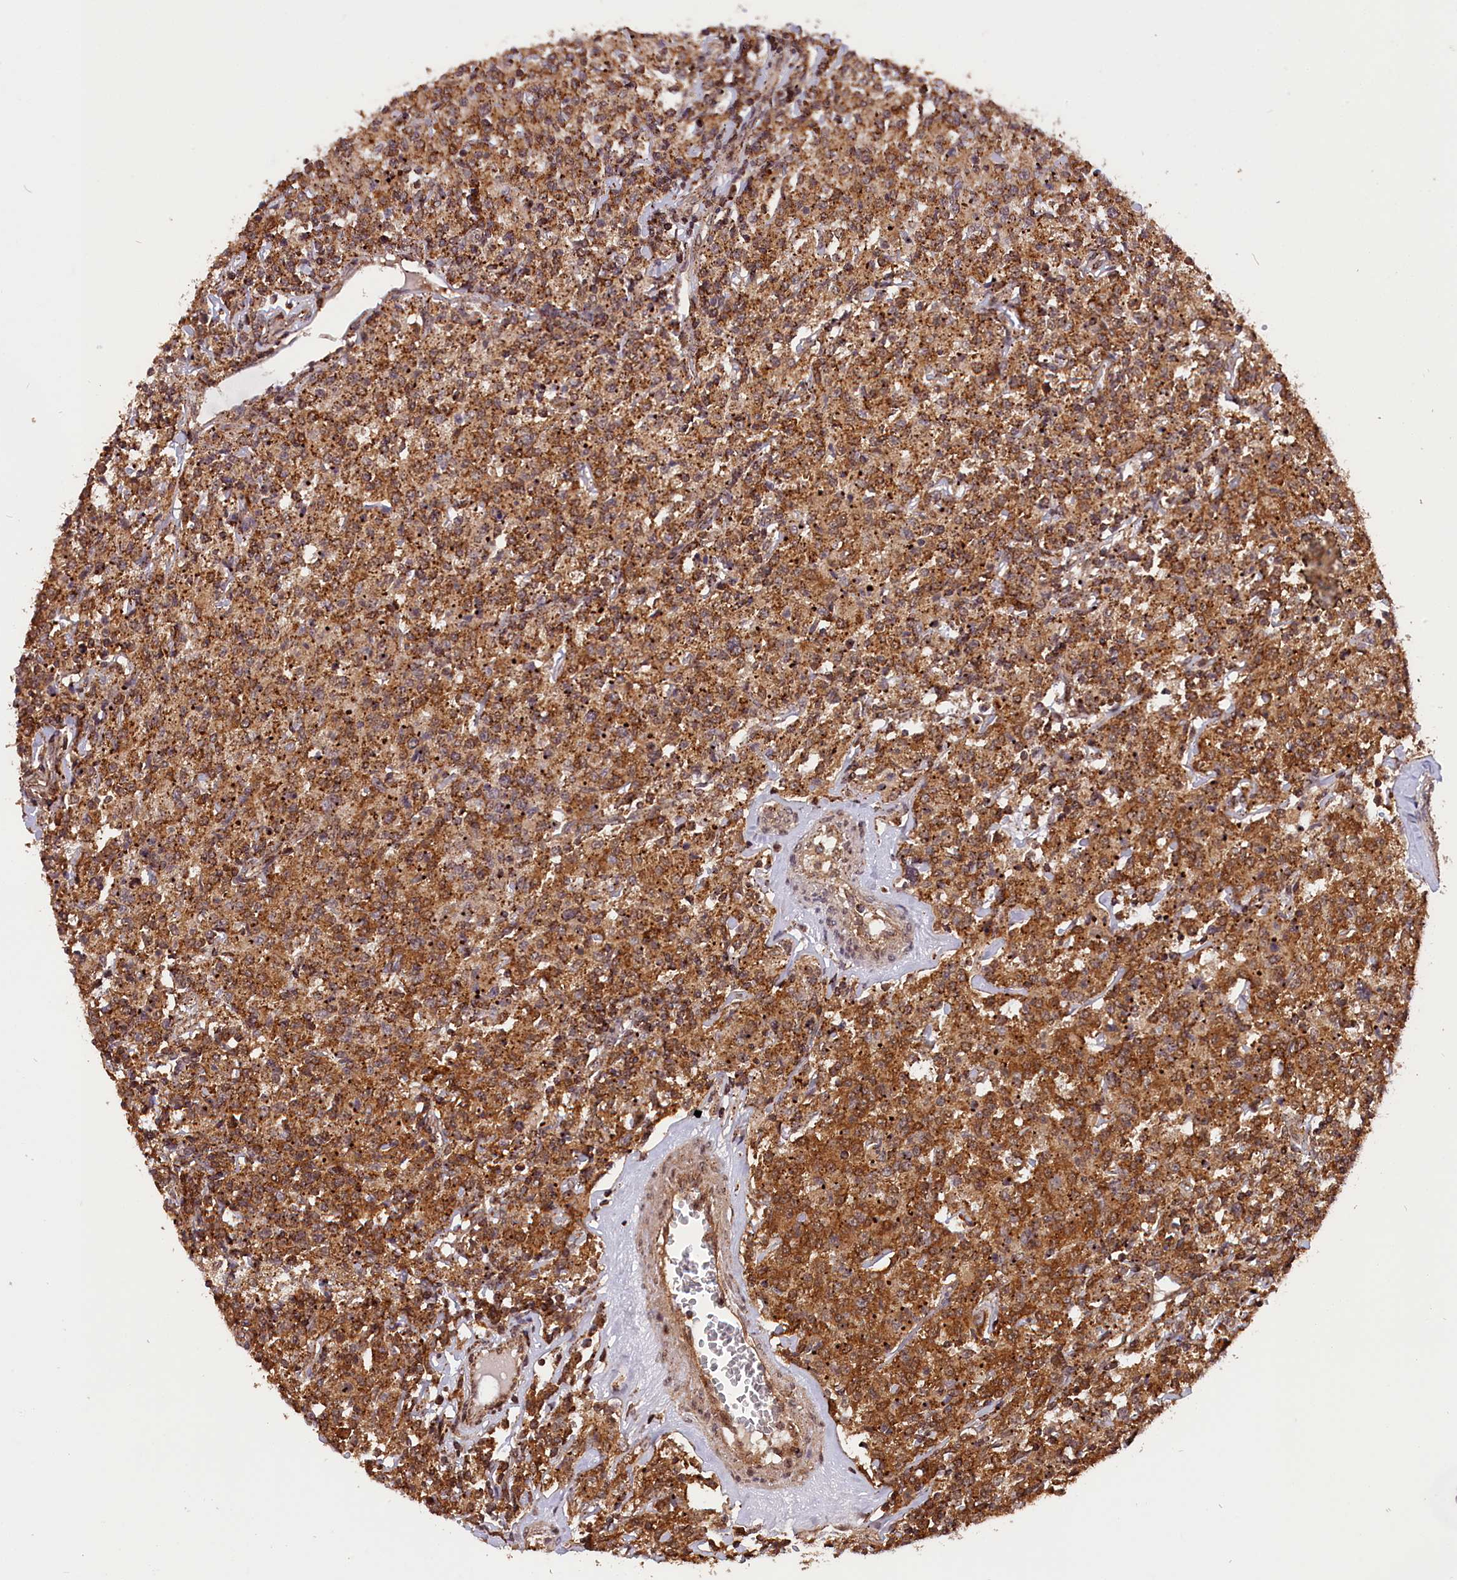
{"staining": {"intensity": "moderate", "quantity": ">75%", "location": "cytoplasmic/membranous"}, "tissue": "lymphoma", "cell_type": "Tumor cells", "image_type": "cancer", "snomed": [{"axis": "morphology", "description": "Malignant lymphoma, non-Hodgkin's type, Low grade"}, {"axis": "topography", "description": "Small intestine"}], "caption": "The immunohistochemical stain highlights moderate cytoplasmic/membranous expression in tumor cells of low-grade malignant lymphoma, non-Hodgkin's type tissue.", "gene": "IST1", "patient": {"sex": "female", "age": 59}}